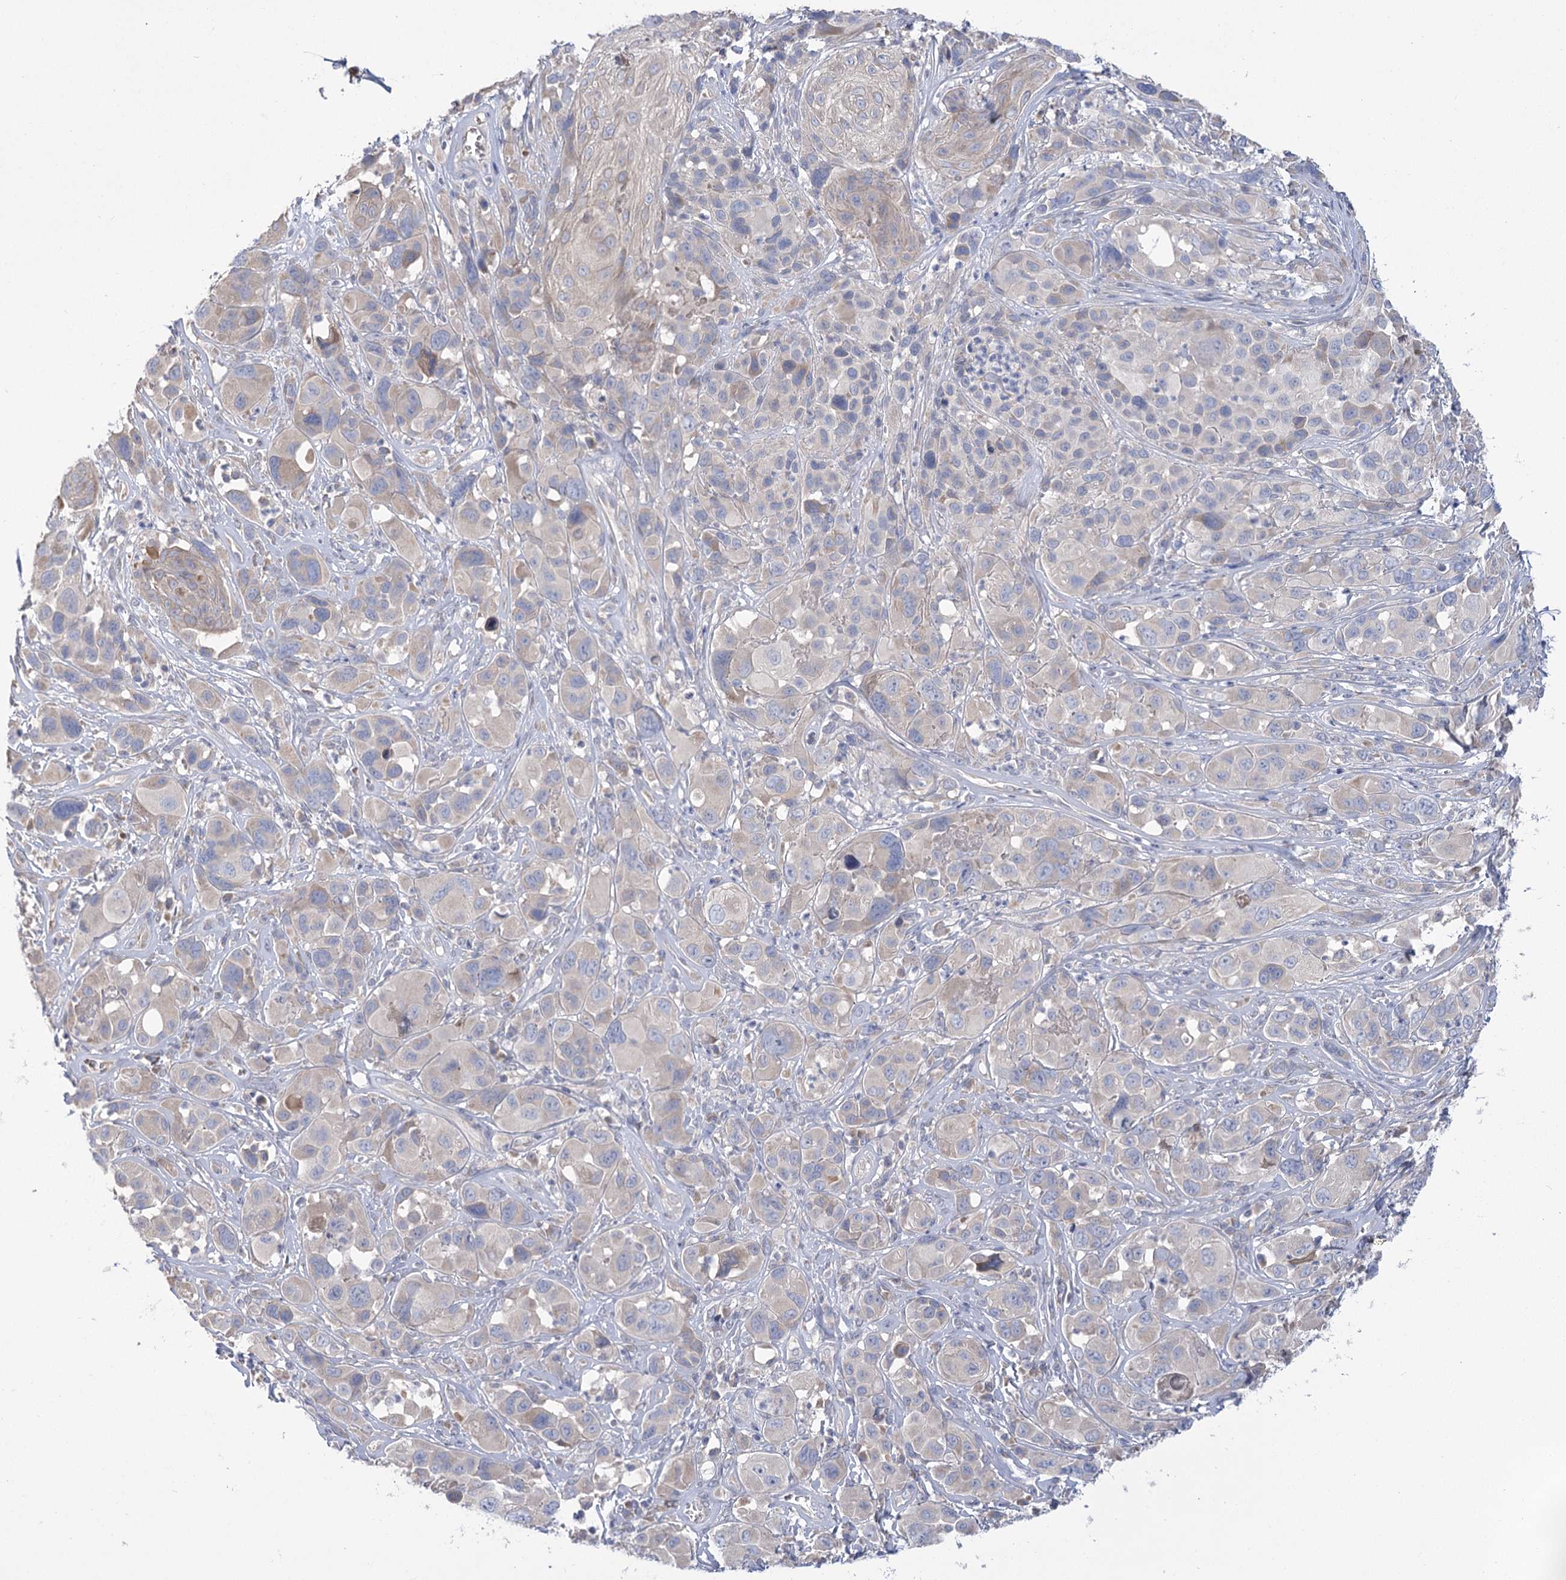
{"staining": {"intensity": "negative", "quantity": "none", "location": "none"}, "tissue": "melanoma", "cell_type": "Tumor cells", "image_type": "cancer", "snomed": [{"axis": "morphology", "description": "Malignant melanoma, NOS"}, {"axis": "topography", "description": "Skin of trunk"}], "caption": "IHC of human melanoma exhibits no expression in tumor cells. (DAB immunohistochemistry visualized using brightfield microscopy, high magnification).", "gene": "PBLD", "patient": {"sex": "male", "age": 71}}